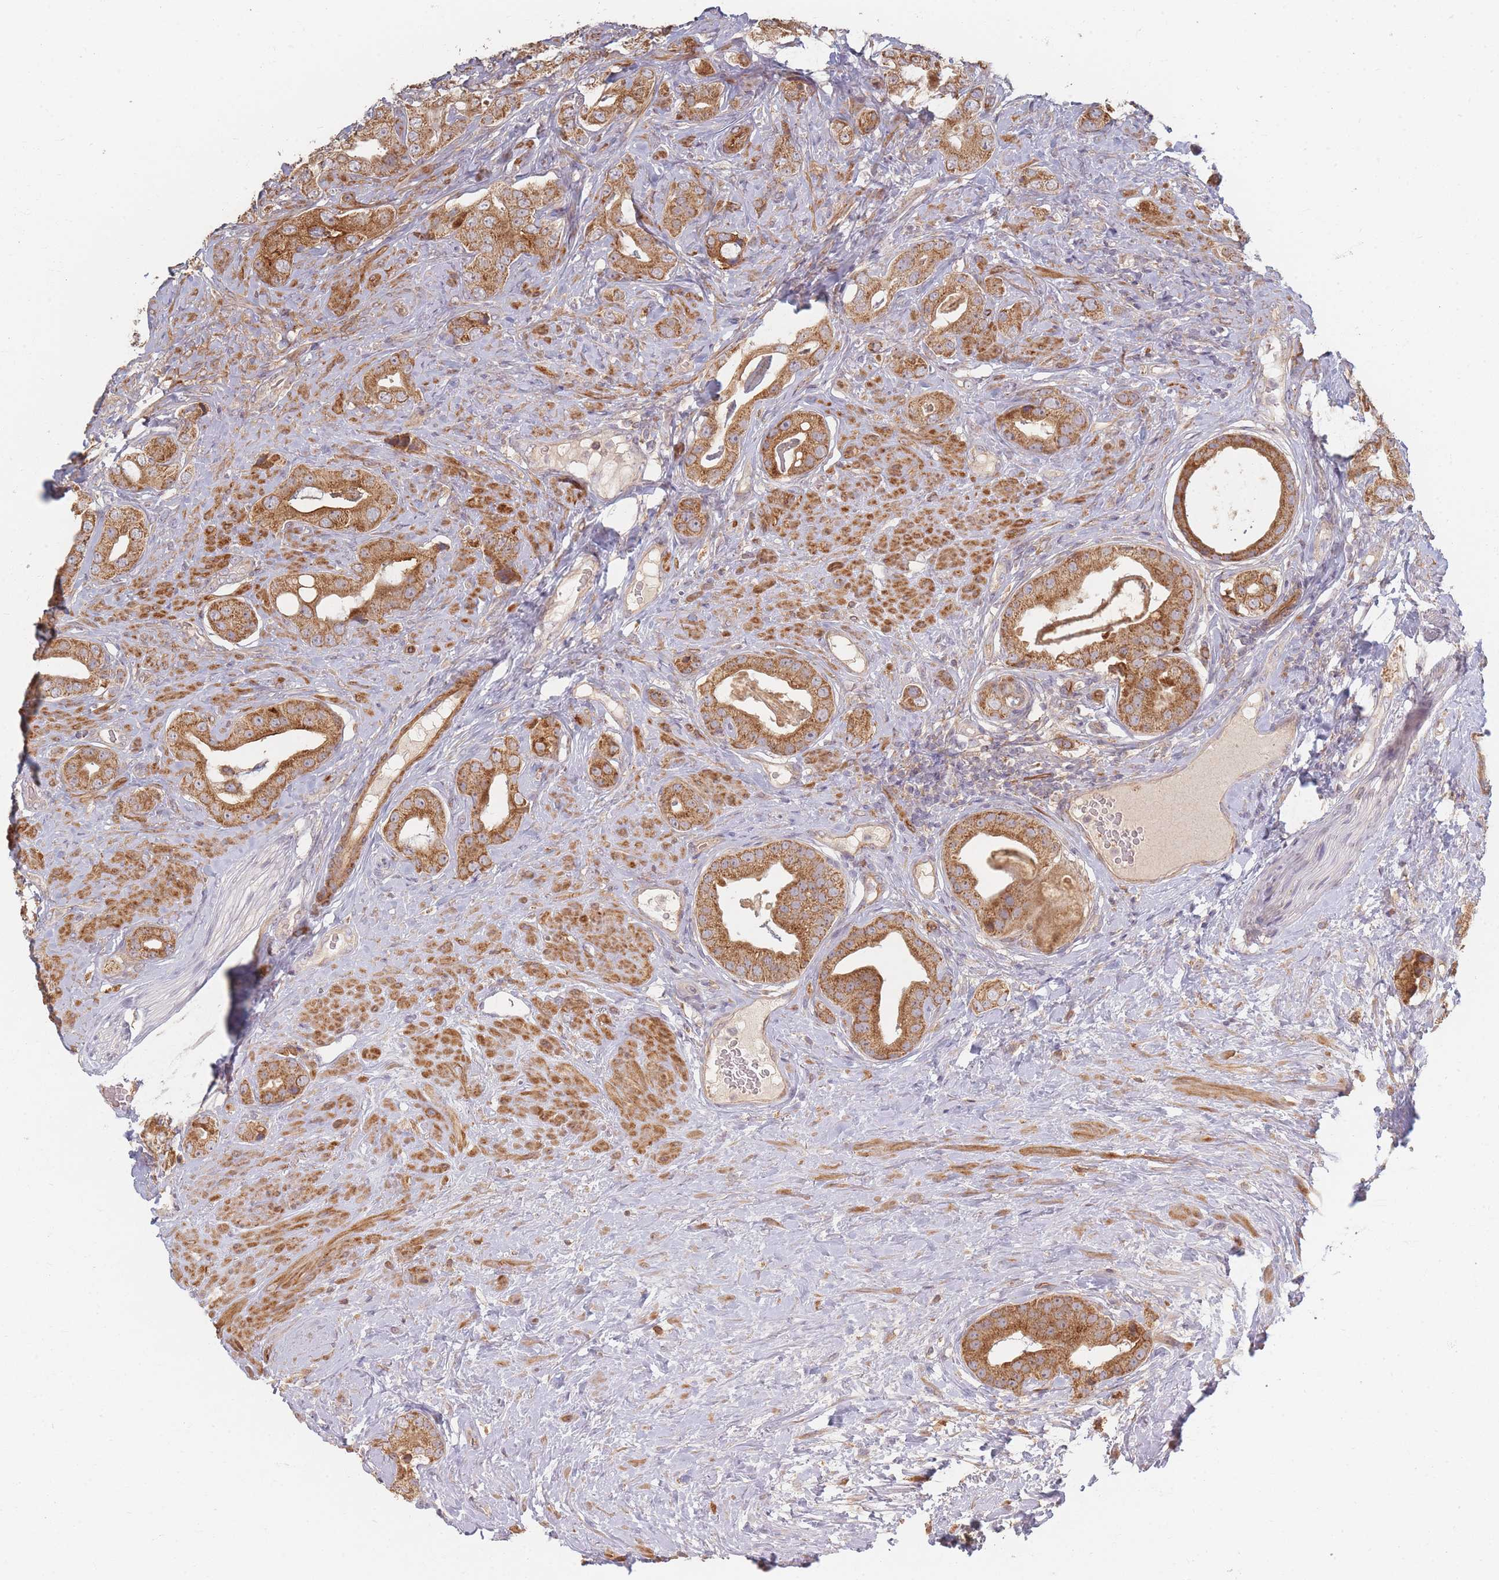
{"staining": {"intensity": "strong", "quantity": ">75%", "location": "cytoplasmic/membranous"}, "tissue": "prostate cancer", "cell_type": "Tumor cells", "image_type": "cancer", "snomed": [{"axis": "morphology", "description": "Adenocarcinoma, High grade"}, {"axis": "topography", "description": "Prostate"}], "caption": "This micrograph reveals IHC staining of prostate adenocarcinoma (high-grade), with high strong cytoplasmic/membranous staining in approximately >75% of tumor cells.", "gene": "MRPS6", "patient": {"sex": "male", "age": 63}}